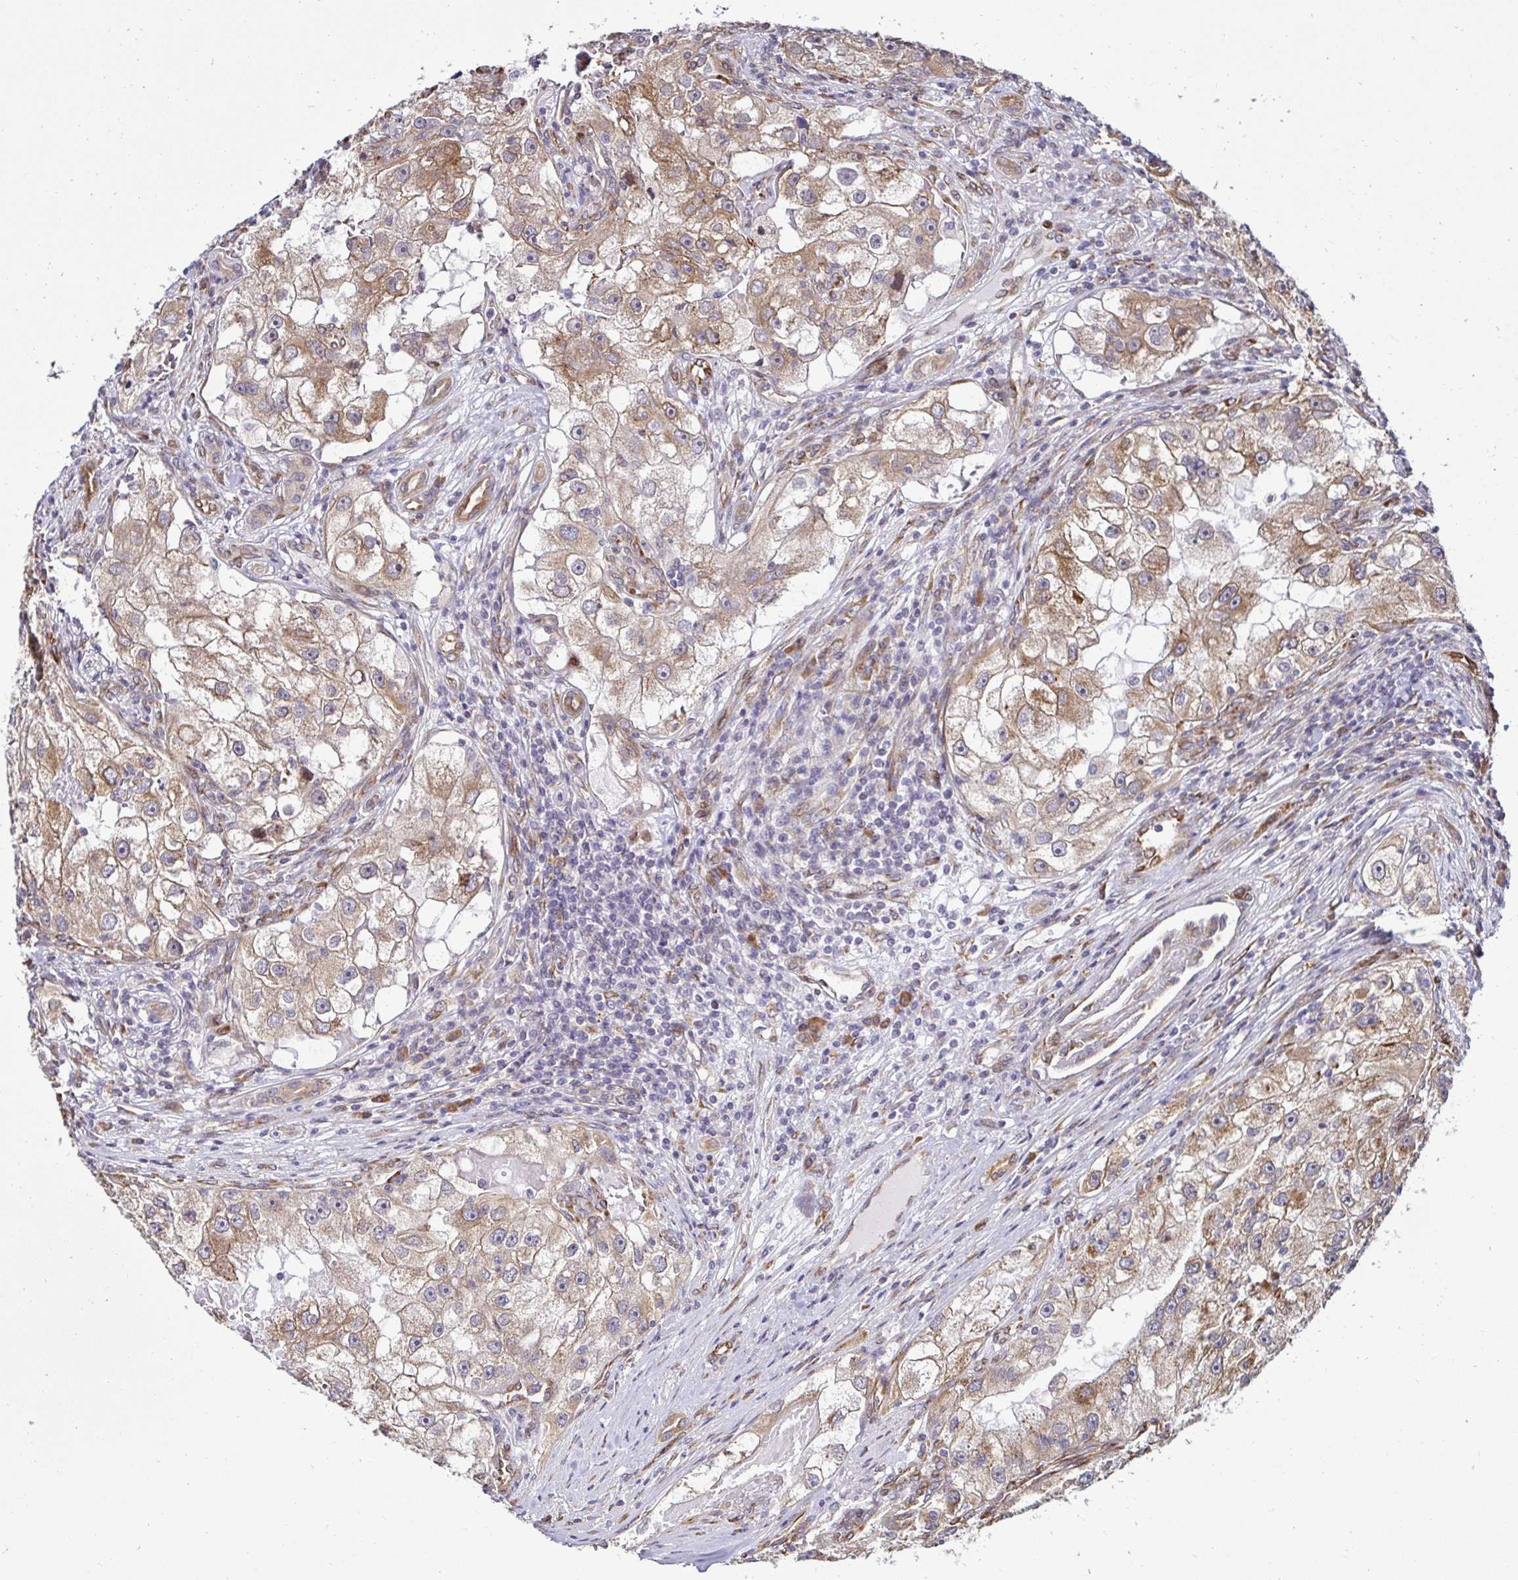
{"staining": {"intensity": "moderate", "quantity": ">75%", "location": "cytoplasmic/membranous"}, "tissue": "renal cancer", "cell_type": "Tumor cells", "image_type": "cancer", "snomed": [{"axis": "morphology", "description": "Adenocarcinoma, NOS"}, {"axis": "topography", "description": "Kidney"}], "caption": "Protein staining exhibits moderate cytoplasmic/membranous staining in about >75% of tumor cells in adenocarcinoma (renal).", "gene": "HPS1", "patient": {"sex": "male", "age": 63}}